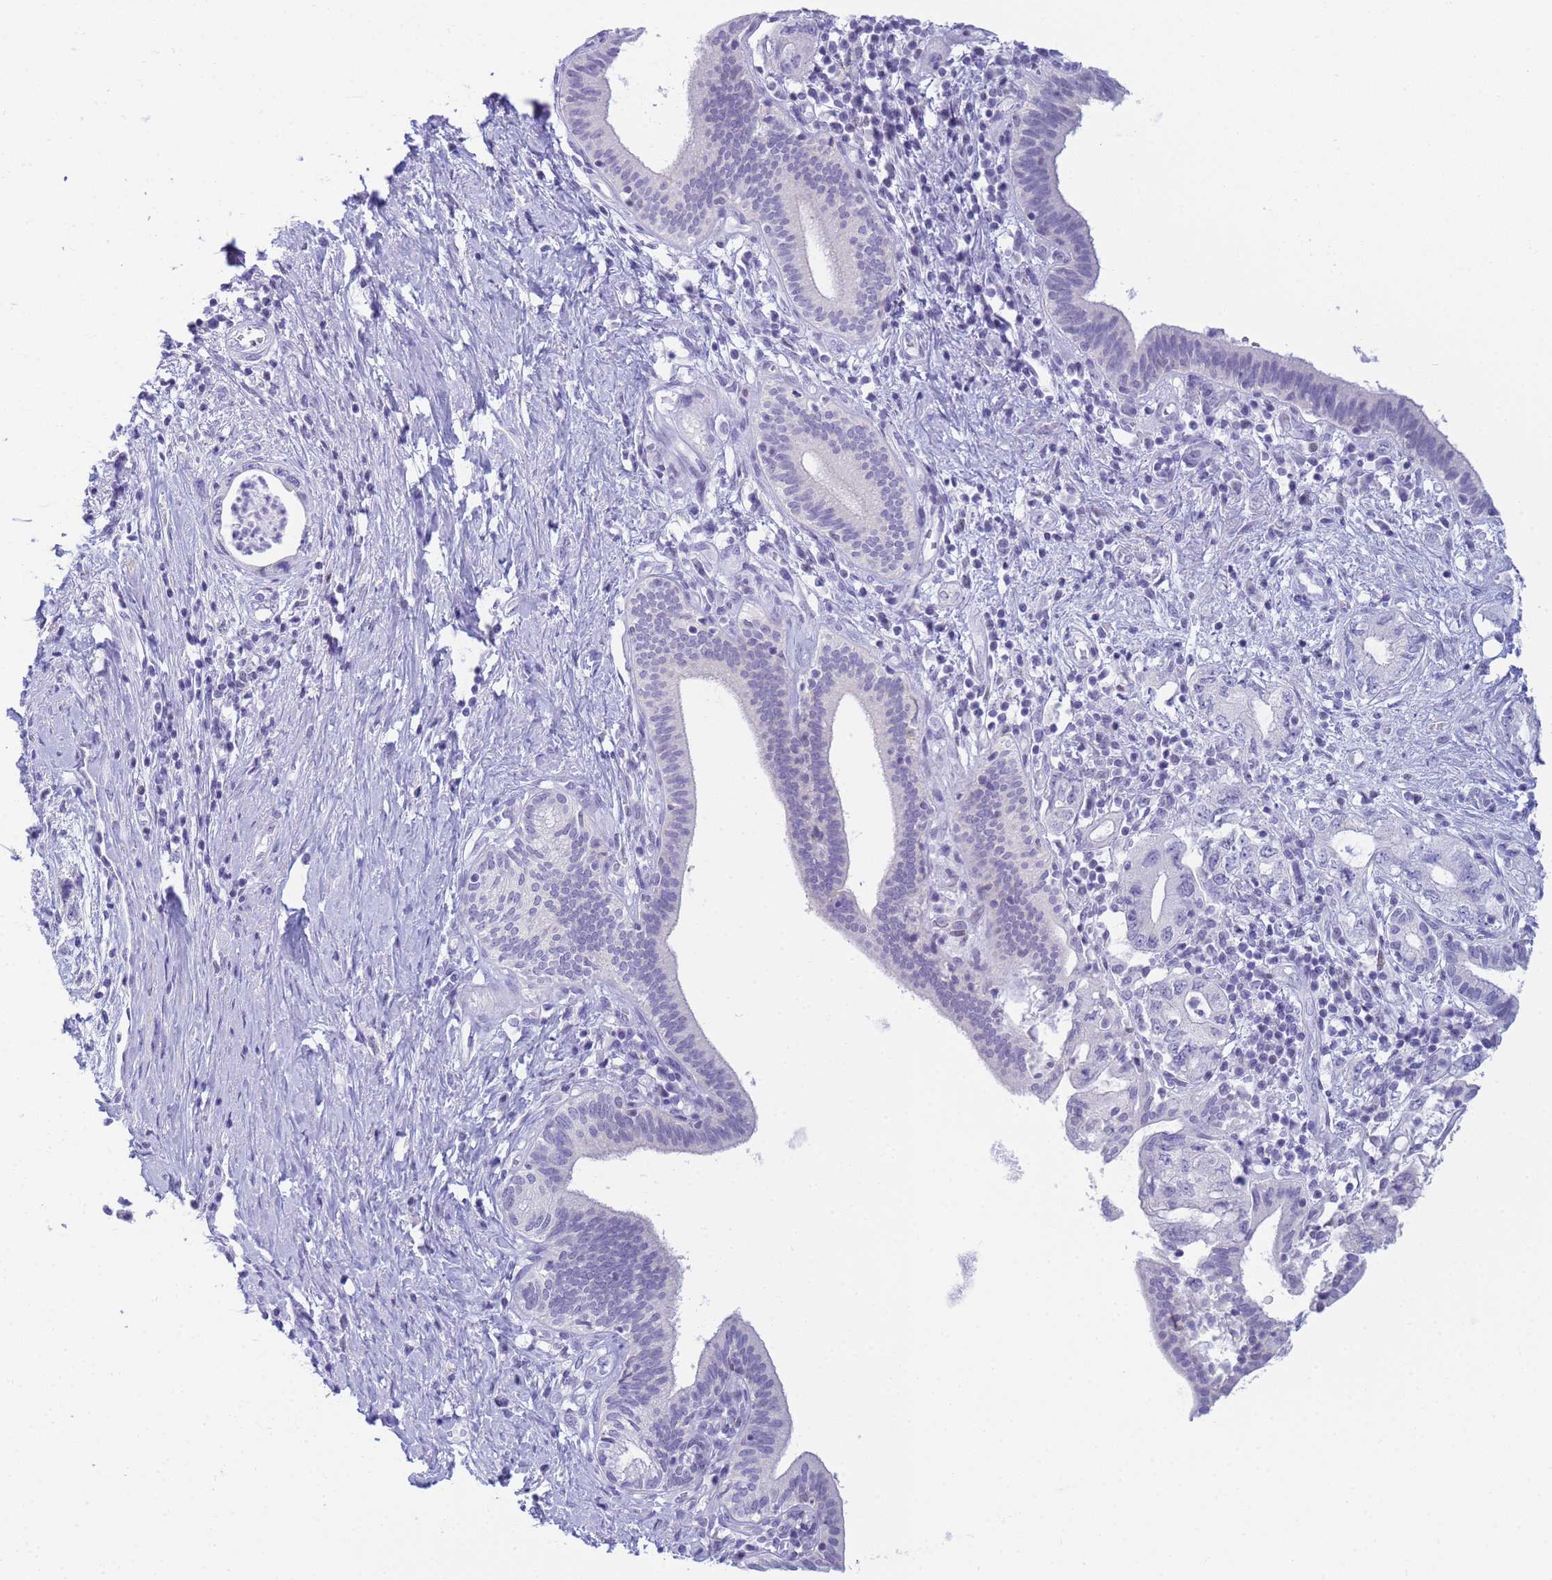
{"staining": {"intensity": "negative", "quantity": "none", "location": "none"}, "tissue": "pancreatic cancer", "cell_type": "Tumor cells", "image_type": "cancer", "snomed": [{"axis": "morphology", "description": "Adenocarcinoma, NOS"}, {"axis": "topography", "description": "Pancreas"}], "caption": "Protein analysis of adenocarcinoma (pancreatic) shows no significant staining in tumor cells.", "gene": "SNX20", "patient": {"sex": "female", "age": 73}}